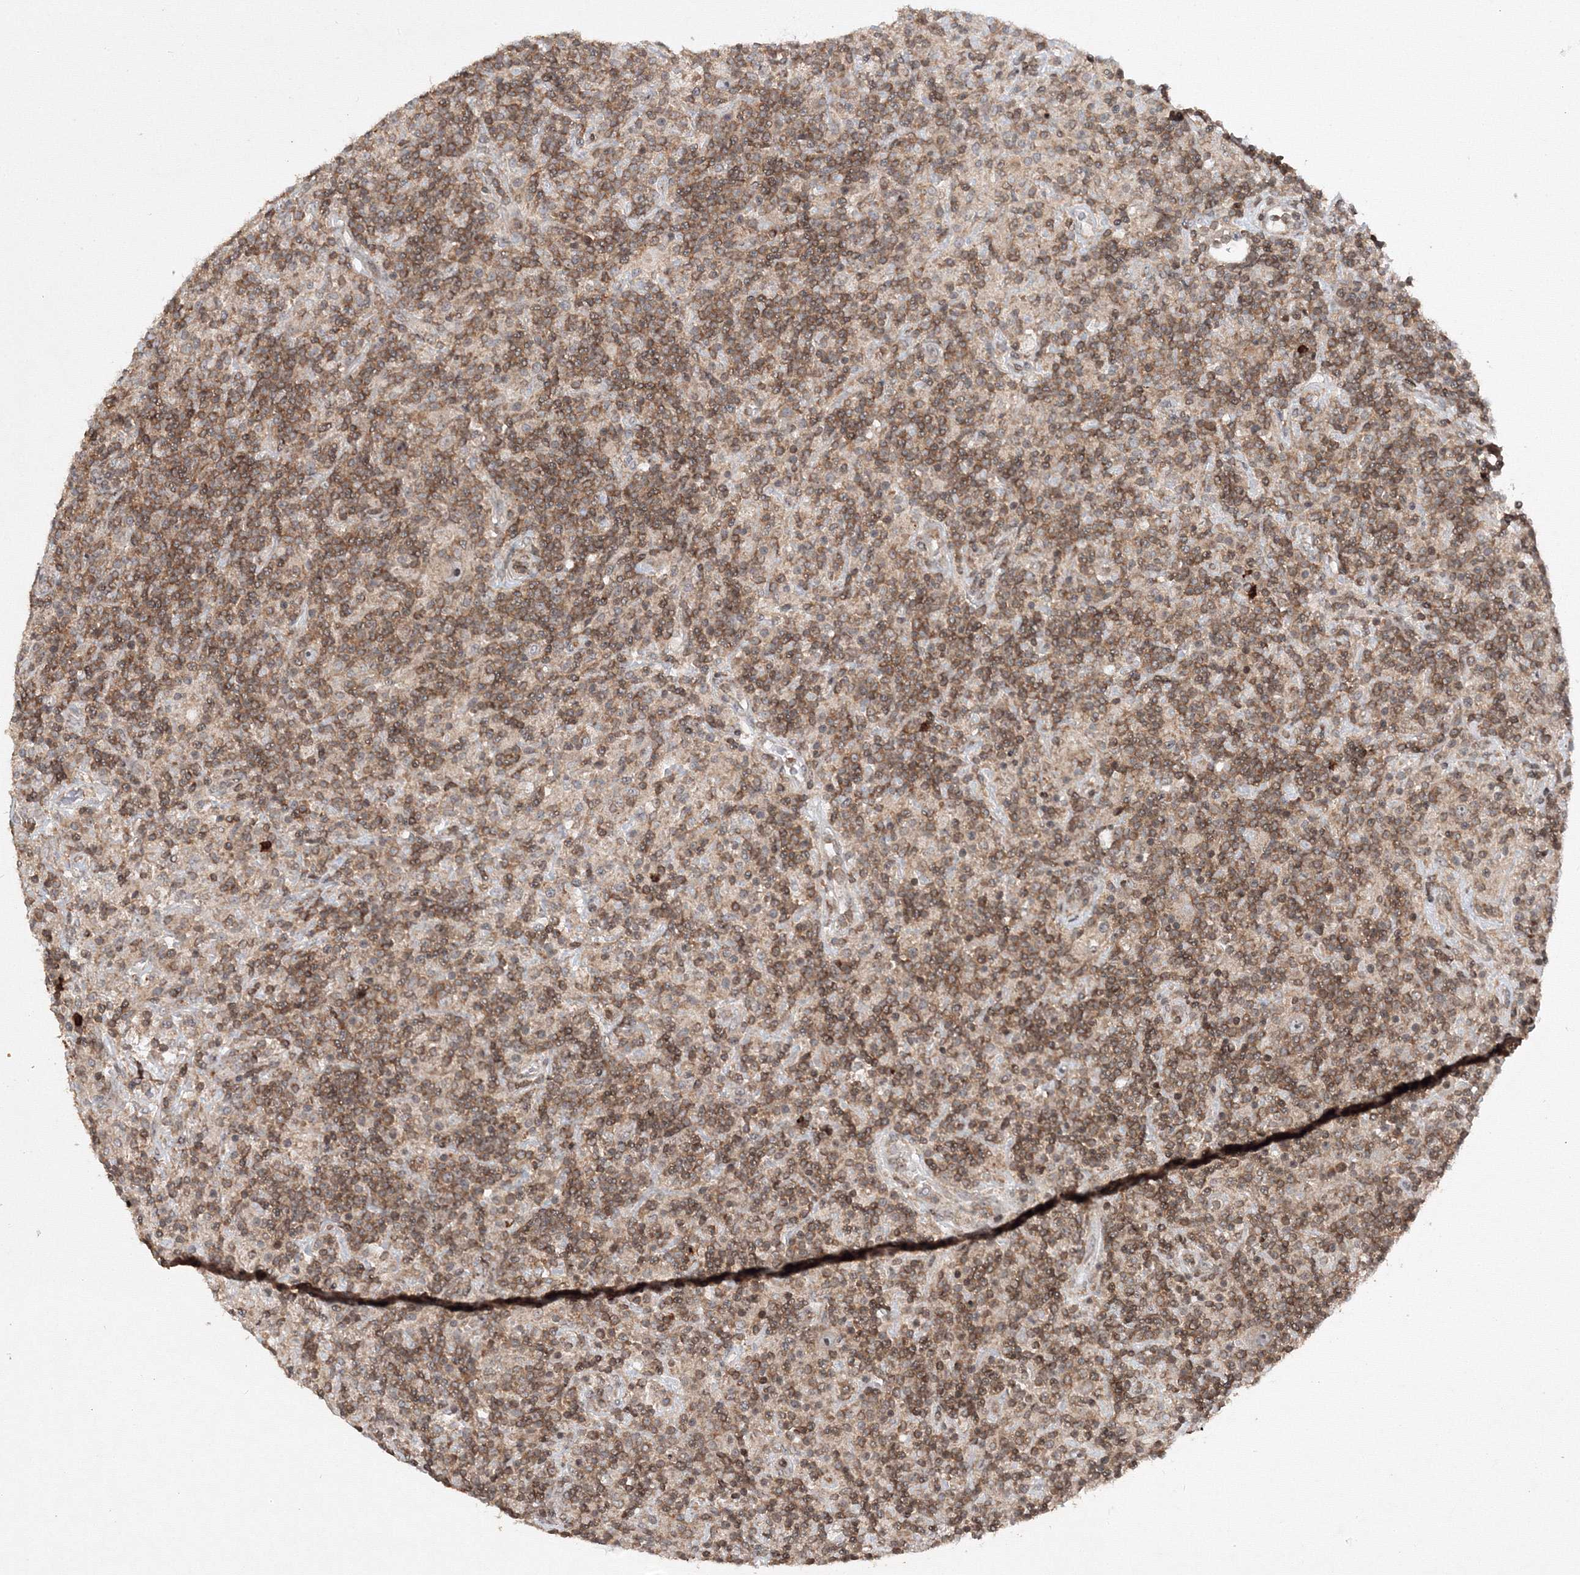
{"staining": {"intensity": "weak", "quantity": "<25%", "location": "cytoplasmic/membranous"}, "tissue": "lymphoma", "cell_type": "Tumor cells", "image_type": "cancer", "snomed": [{"axis": "morphology", "description": "Hodgkin's disease, NOS"}, {"axis": "topography", "description": "Lymph node"}], "caption": "Immunohistochemistry (IHC) histopathology image of lymphoma stained for a protein (brown), which displays no expression in tumor cells.", "gene": "MKRN2", "patient": {"sex": "male", "age": 70}}